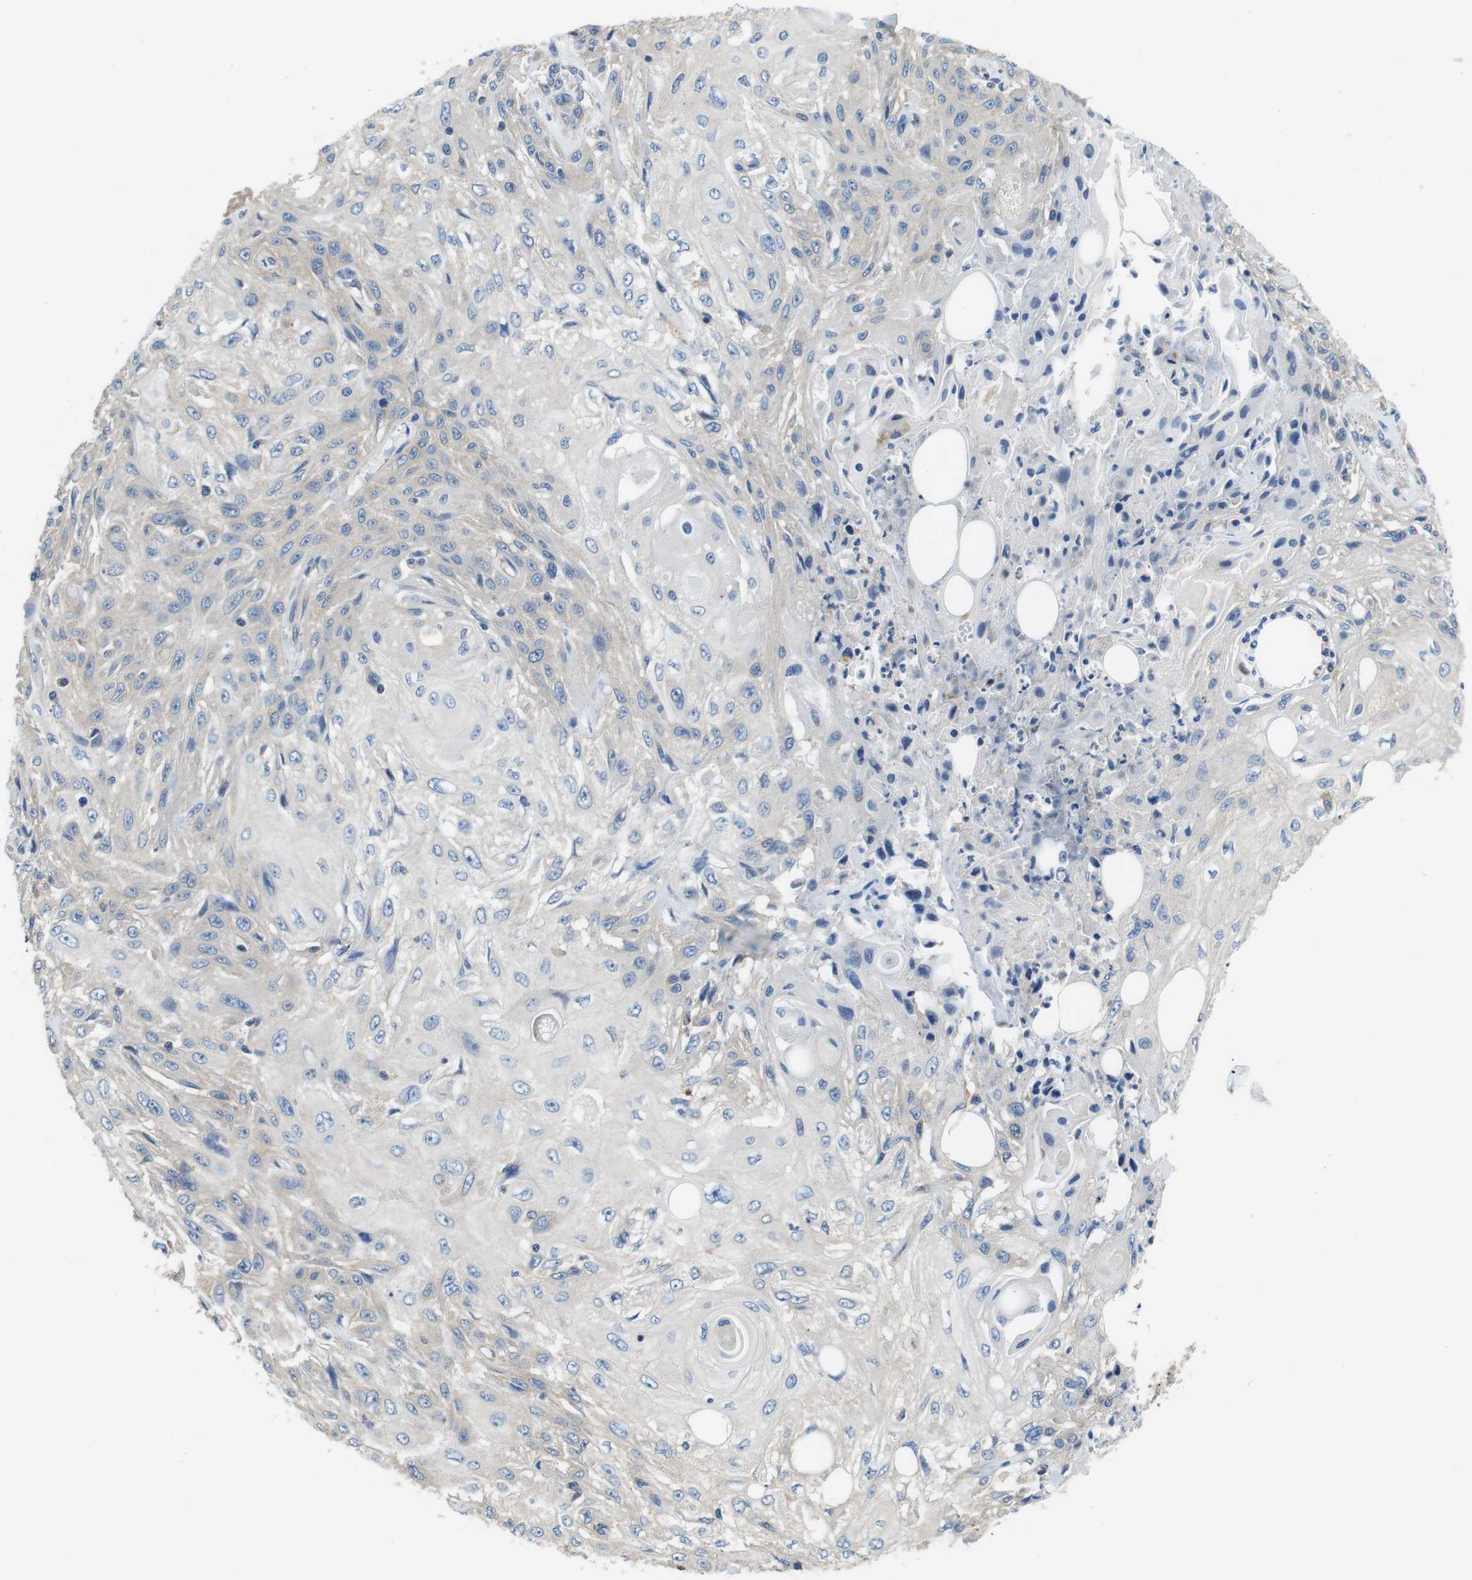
{"staining": {"intensity": "negative", "quantity": "none", "location": "none"}, "tissue": "skin cancer", "cell_type": "Tumor cells", "image_type": "cancer", "snomed": [{"axis": "morphology", "description": "Squamous cell carcinoma, NOS"}, {"axis": "topography", "description": "Skin"}], "caption": "Tumor cells show no significant protein positivity in skin cancer.", "gene": "DENND4C", "patient": {"sex": "male", "age": 75}}